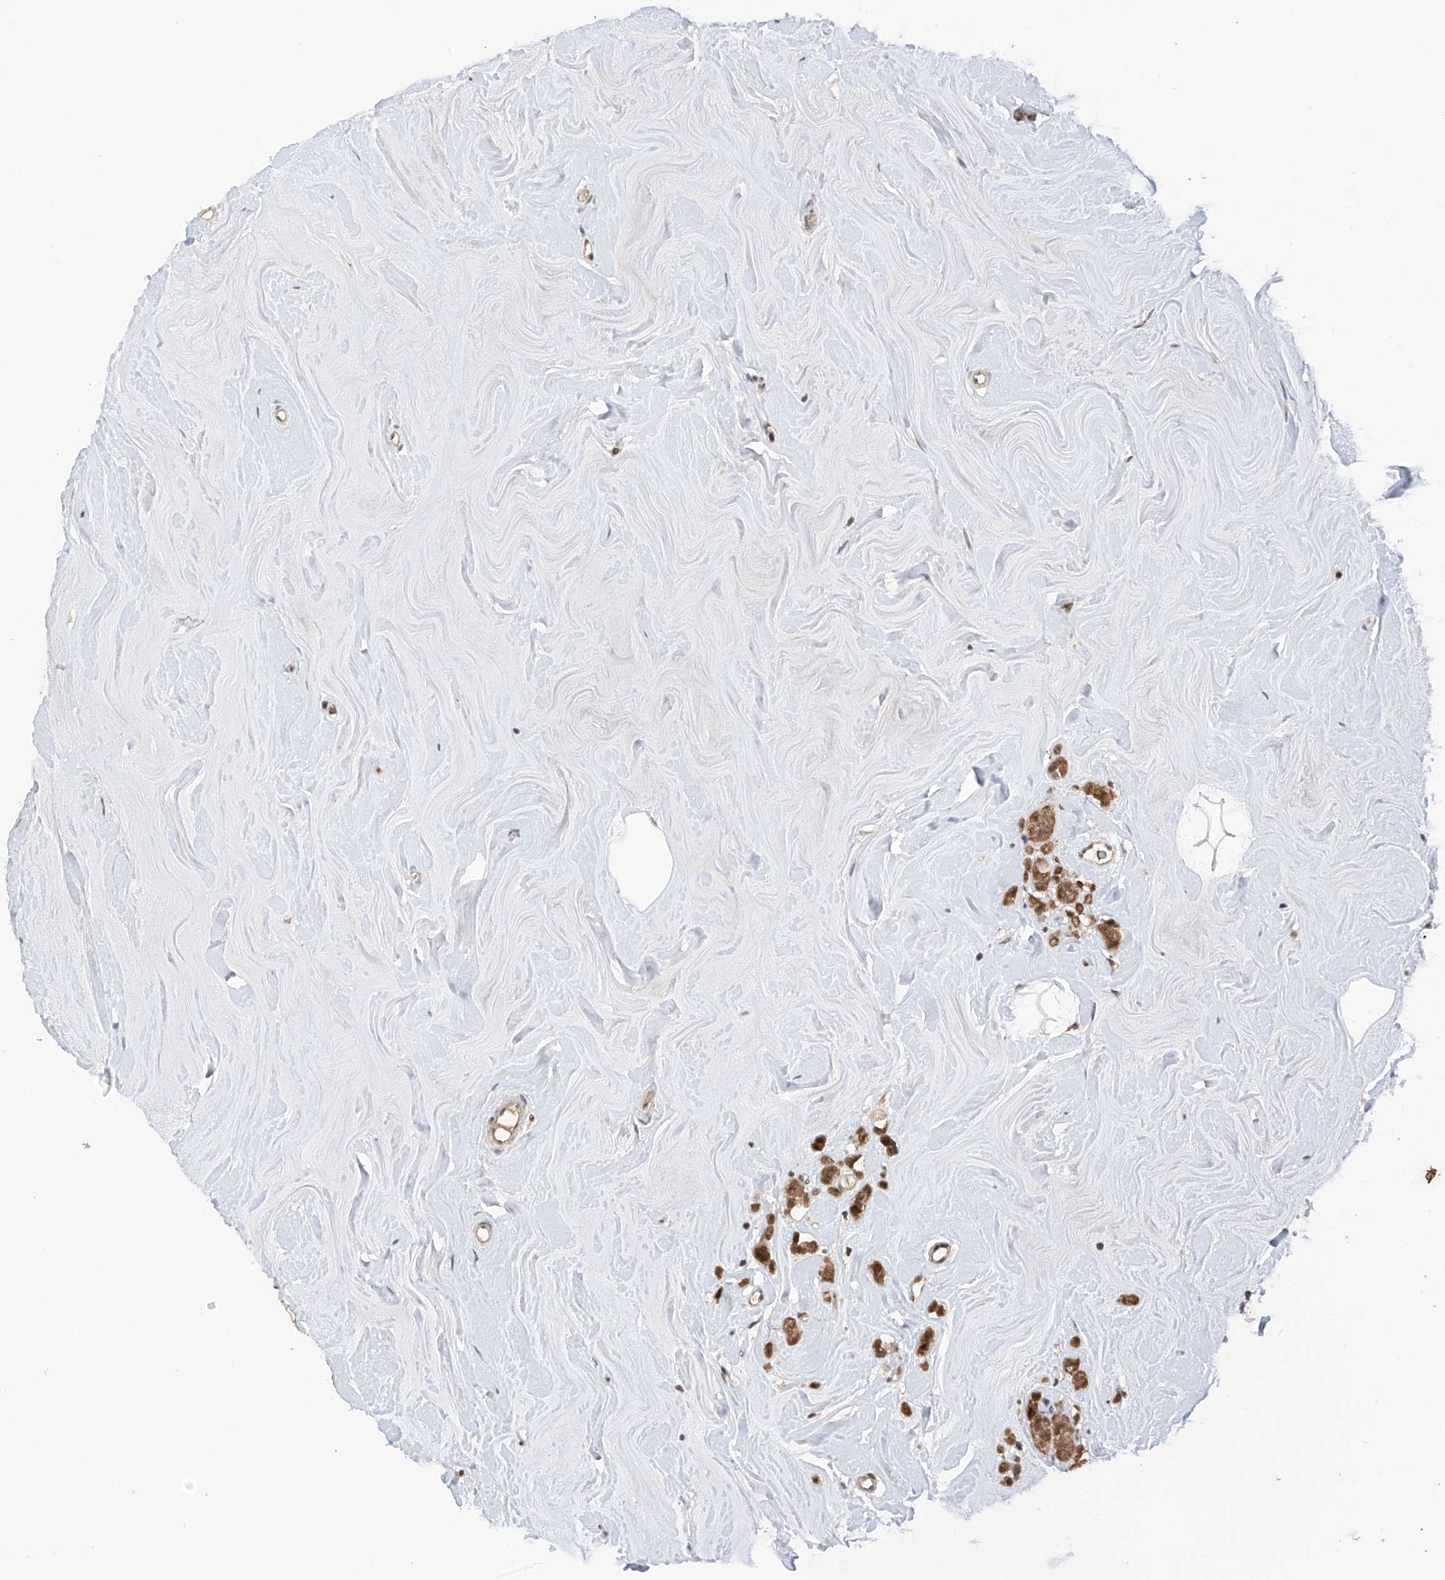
{"staining": {"intensity": "strong", "quantity": ">75%", "location": "cytoplasmic/membranous,nuclear"}, "tissue": "breast cancer", "cell_type": "Tumor cells", "image_type": "cancer", "snomed": [{"axis": "morphology", "description": "Lobular carcinoma"}, {"axis": "topography", "description": "Breast"}], "caption": "Human breast cancer (lobular carcinoma) stained with a protein marker shows strong staining in tumor cells.", "gene": "RPAIN", "patient": {"sex": "female", "age": 47}}